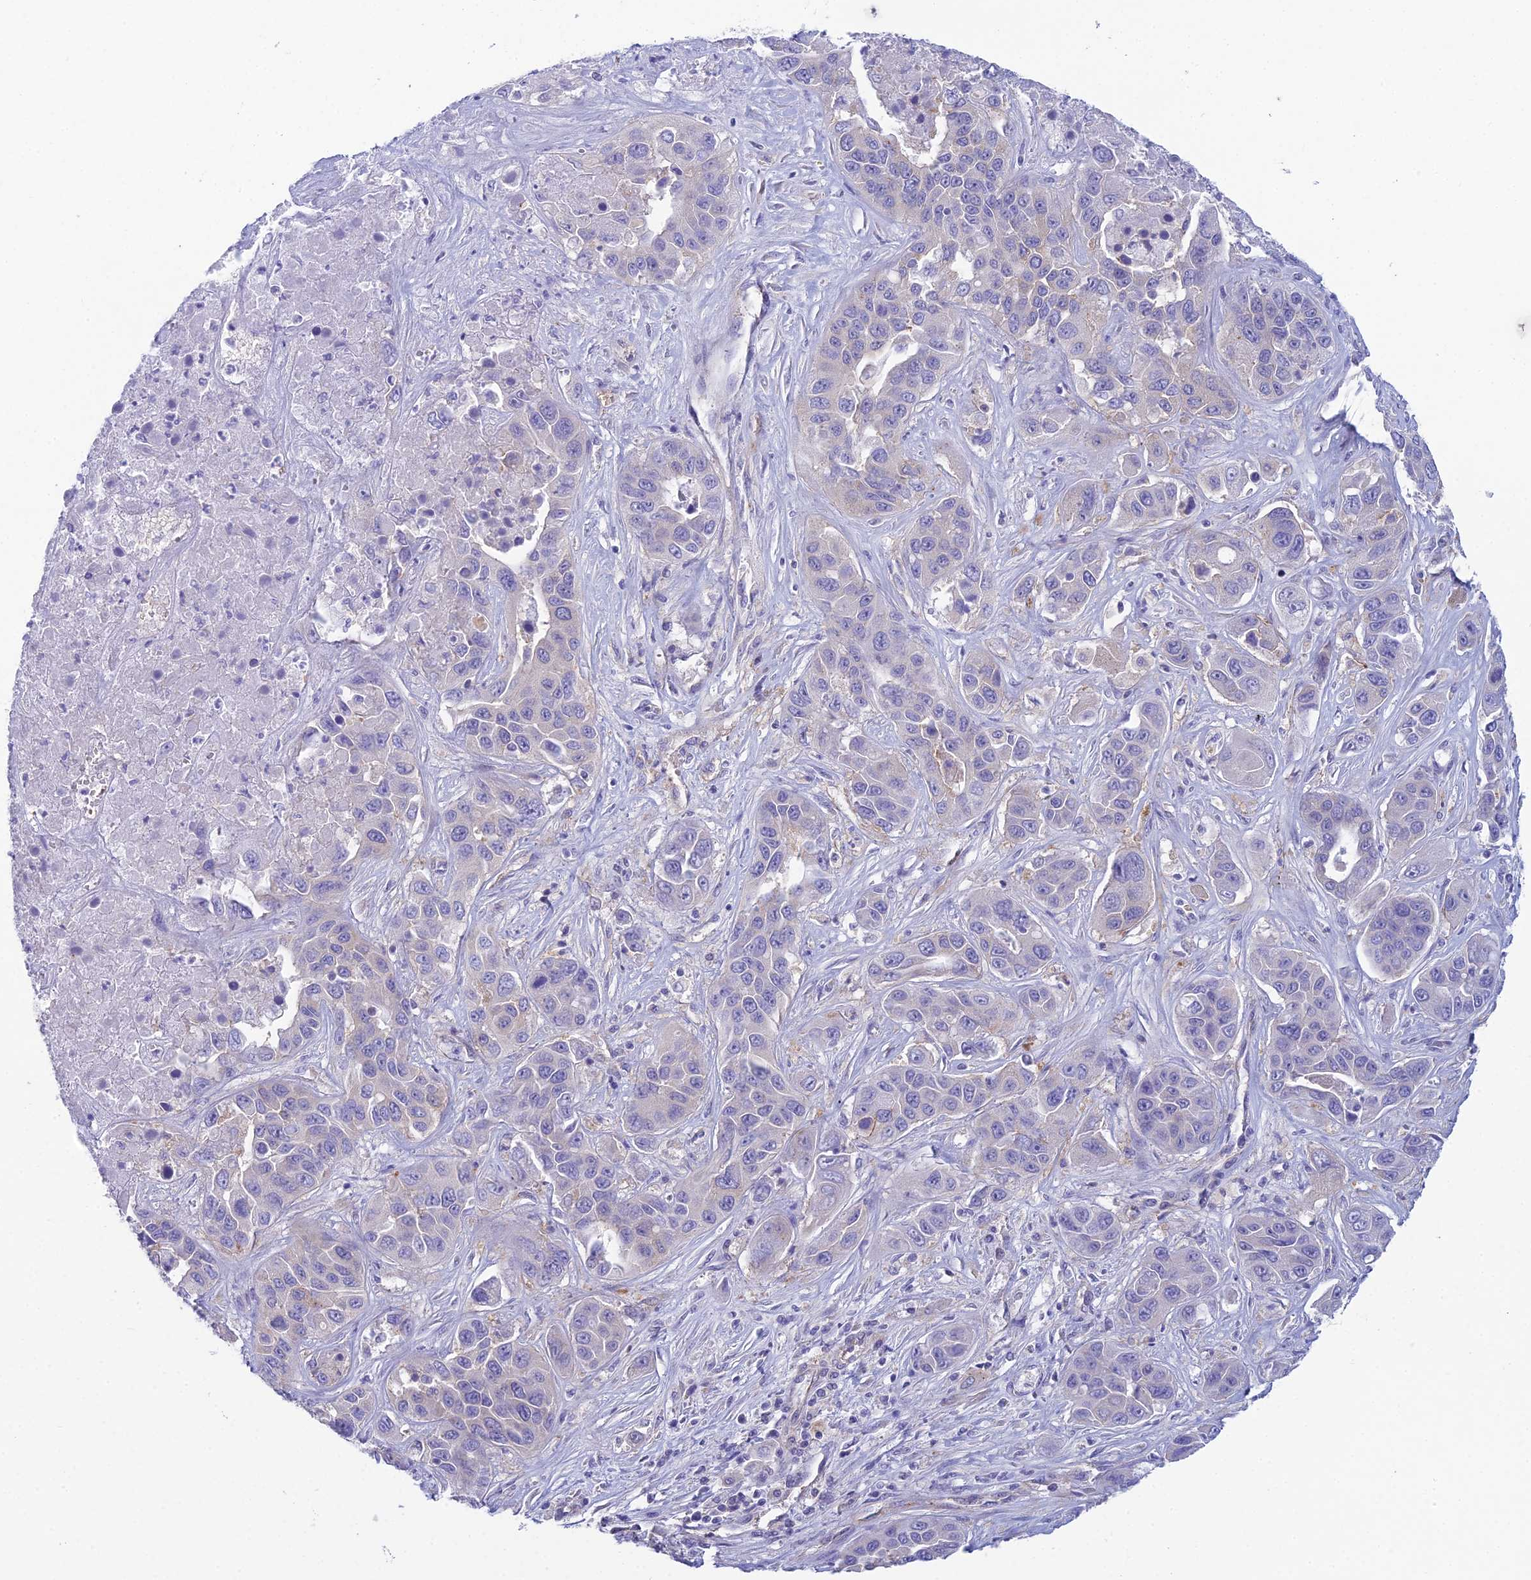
{"staining": {"intensity": "negative", "quantity": "none", "location": "none"}, "tissue": "liver cancer", "cell_type": "Tumor cells", "image_type": "cancer", "snomed": [{"axis": "morphology", "description": "Cholangiocarcinoma"}, {"axis": "topography", "description": "Liver"}], "caption": "An image of cholangiocarcinoma (liver) stained for a protein reveals no brown staining in tumor cells.", "gene": "ZNF564", "patient": {"sex": "female", "age": 52}}